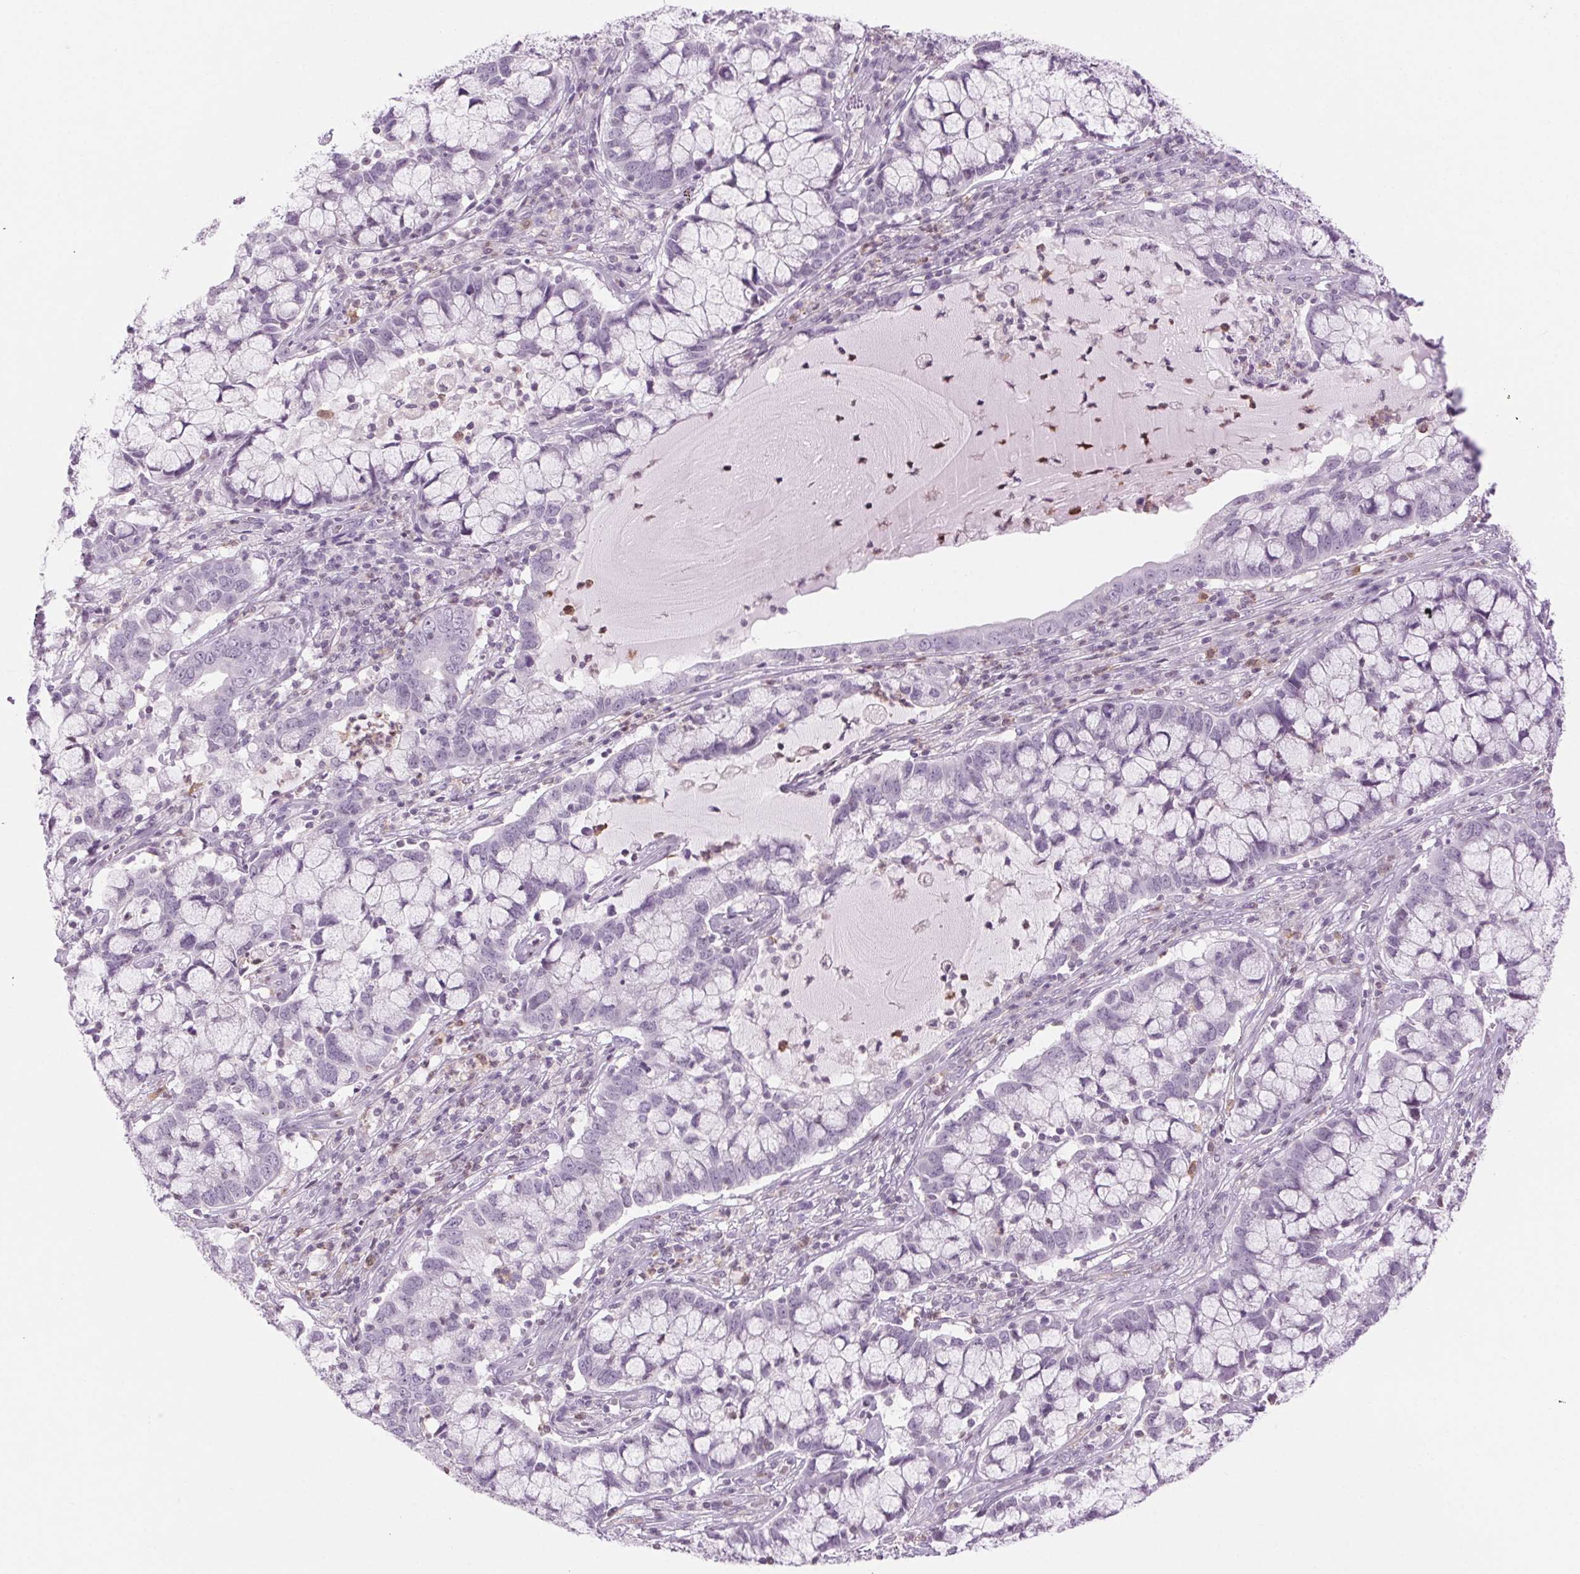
{"staining": {"intensity": "negative", "quantity": "none", "location": "none"}, "tissue": "cervical cancer", "cell_type": "Tumor cells", "image_type": "cancer", "snomed": [{"axis": "morphology", "description": "Adenocarcinoma, NOS"}, {"axis": "topography", "description": "Cervix"}], "caption": "High power microscopy micrograph of an immunohistochemistry photomicrograph of adenocarcinoma (cervical), revealing no significant staining in tumor cells.", "gene": "SLC6A19", "patient": {"sex": "female", "age": 40}}